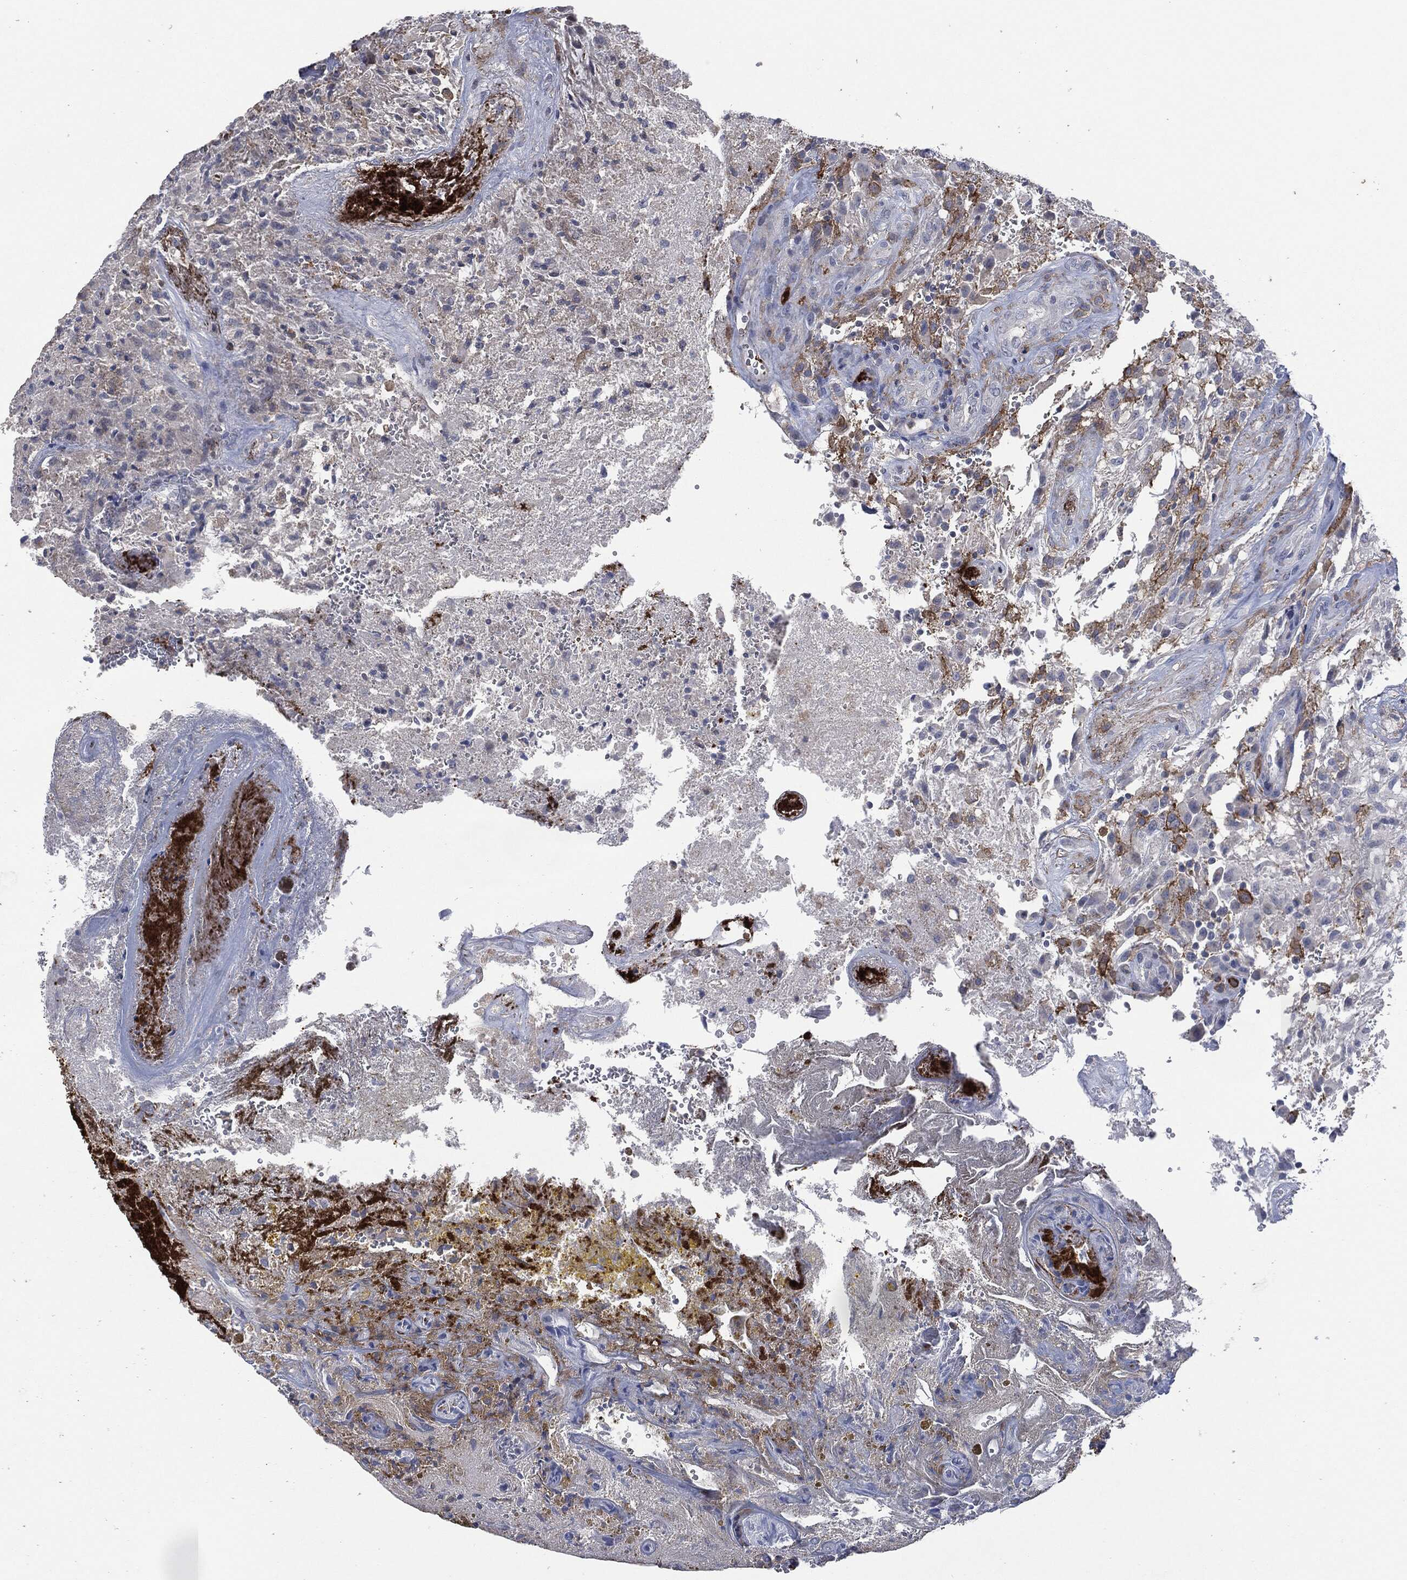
{"staining": {"intensity": "negative", "quantity": "none", "location": "none"}, "tissue": "glioma", "cell_type": "Tumor cells", "image_type": "cancer", "snomed": [{"axis": "morphology", "description": "Glioma, malignant, High grade"}, {"axis": "topography", "description": "Brain"}], "caption": "An IHC photomicrograph of glioma is shown. There is no staining in tumor cells of glioma.", "gene": "CD33", "patient": {"sex": "male", "age": 56}}